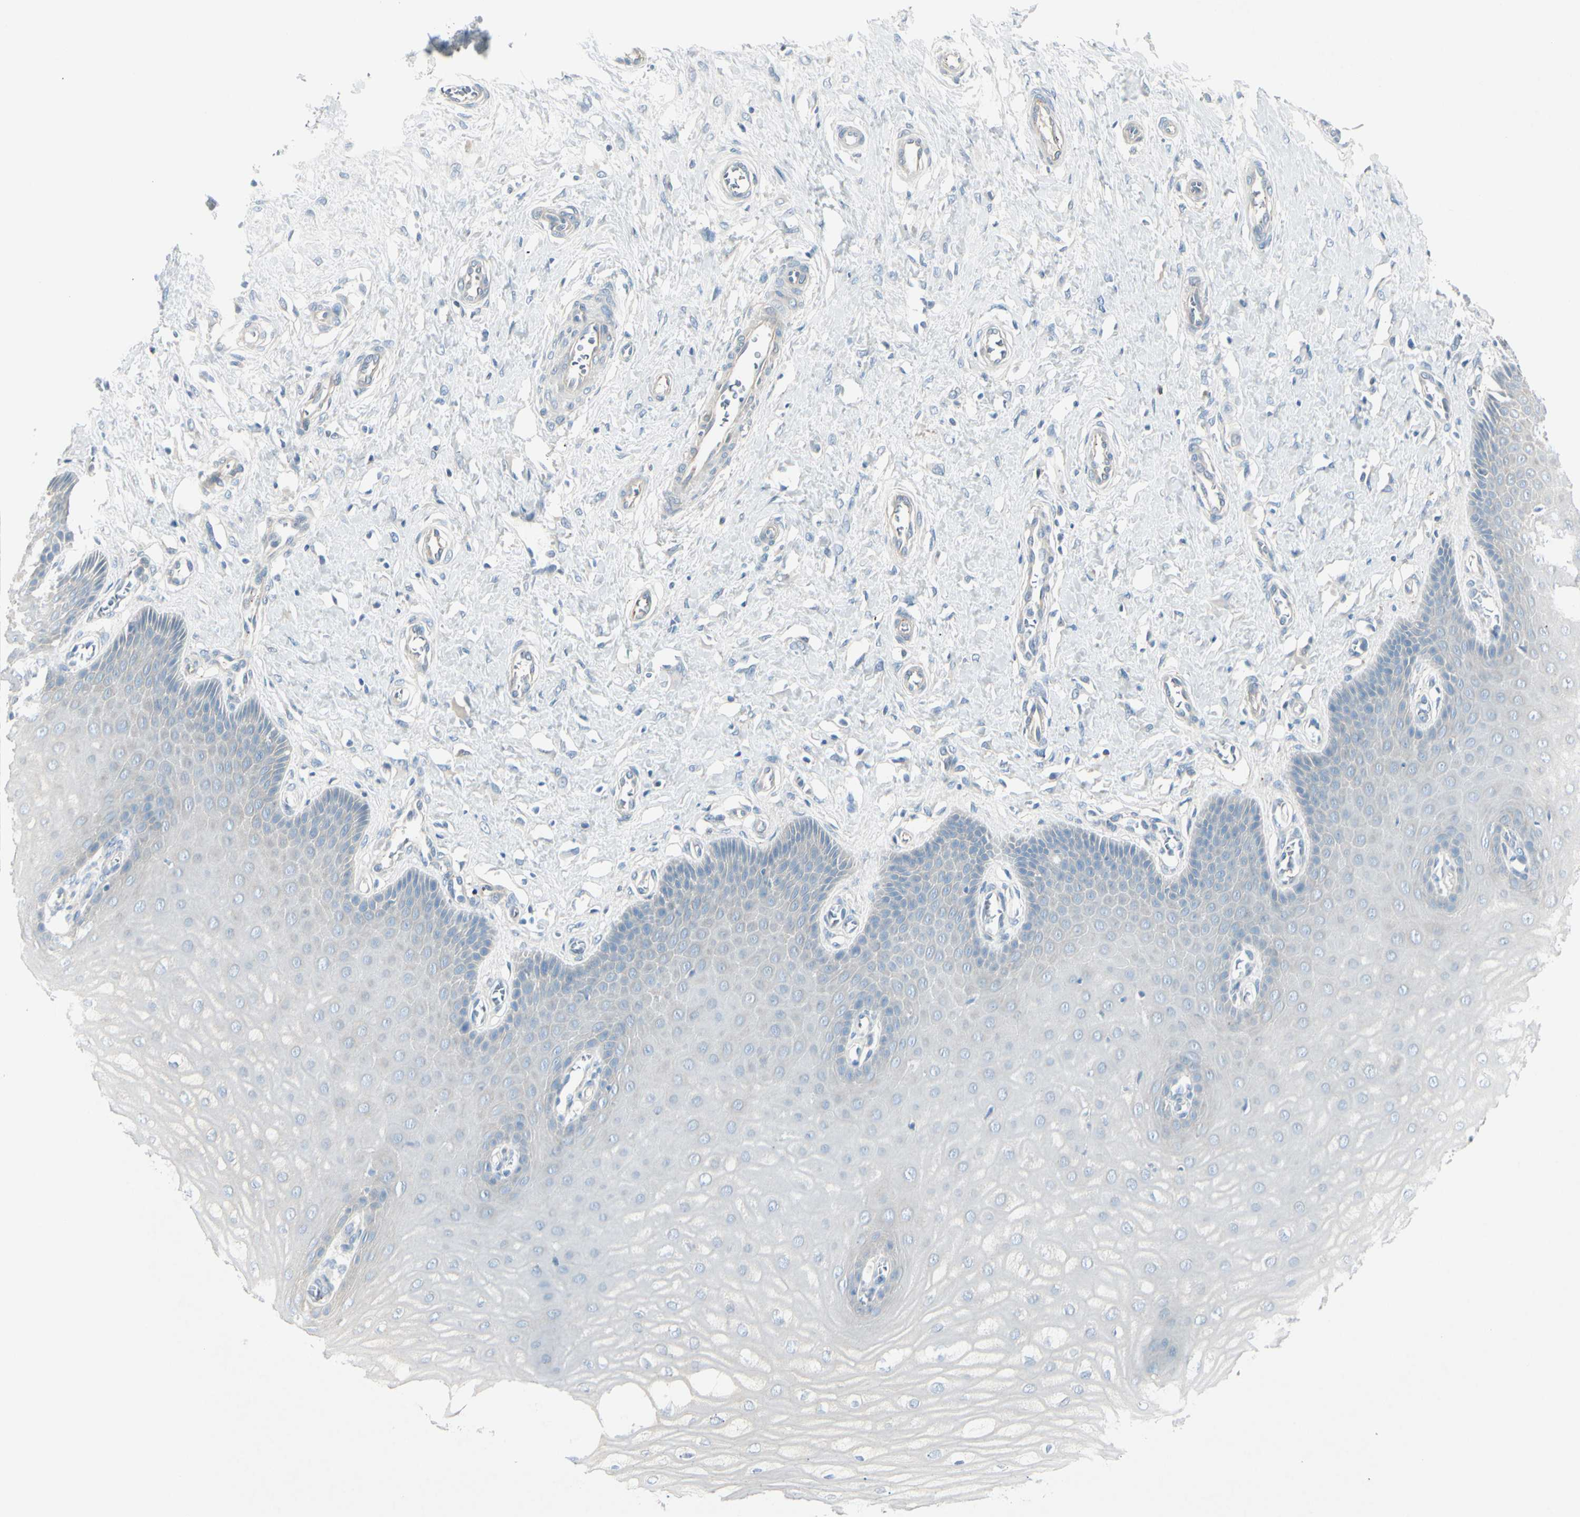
{"staining": {"intensity": "negative", "quantity": "none", "location": "none"}, "tissue": "cervix", "cell_type": "Glandular cells", "image_type": "normal", "snomed": [{"axis": "morphology", "description": "Normal tissue, NOS"}, {"axis": "topography", "description": "Cervix"}], "caption": "This is a photomicrograph of immunohistochemistry (IHC) staining of unremarkable cervix, which shows no expression in glandular cells.", "gene": "CACNA2D1", "patient": {"sex": "female", "age": 55}}